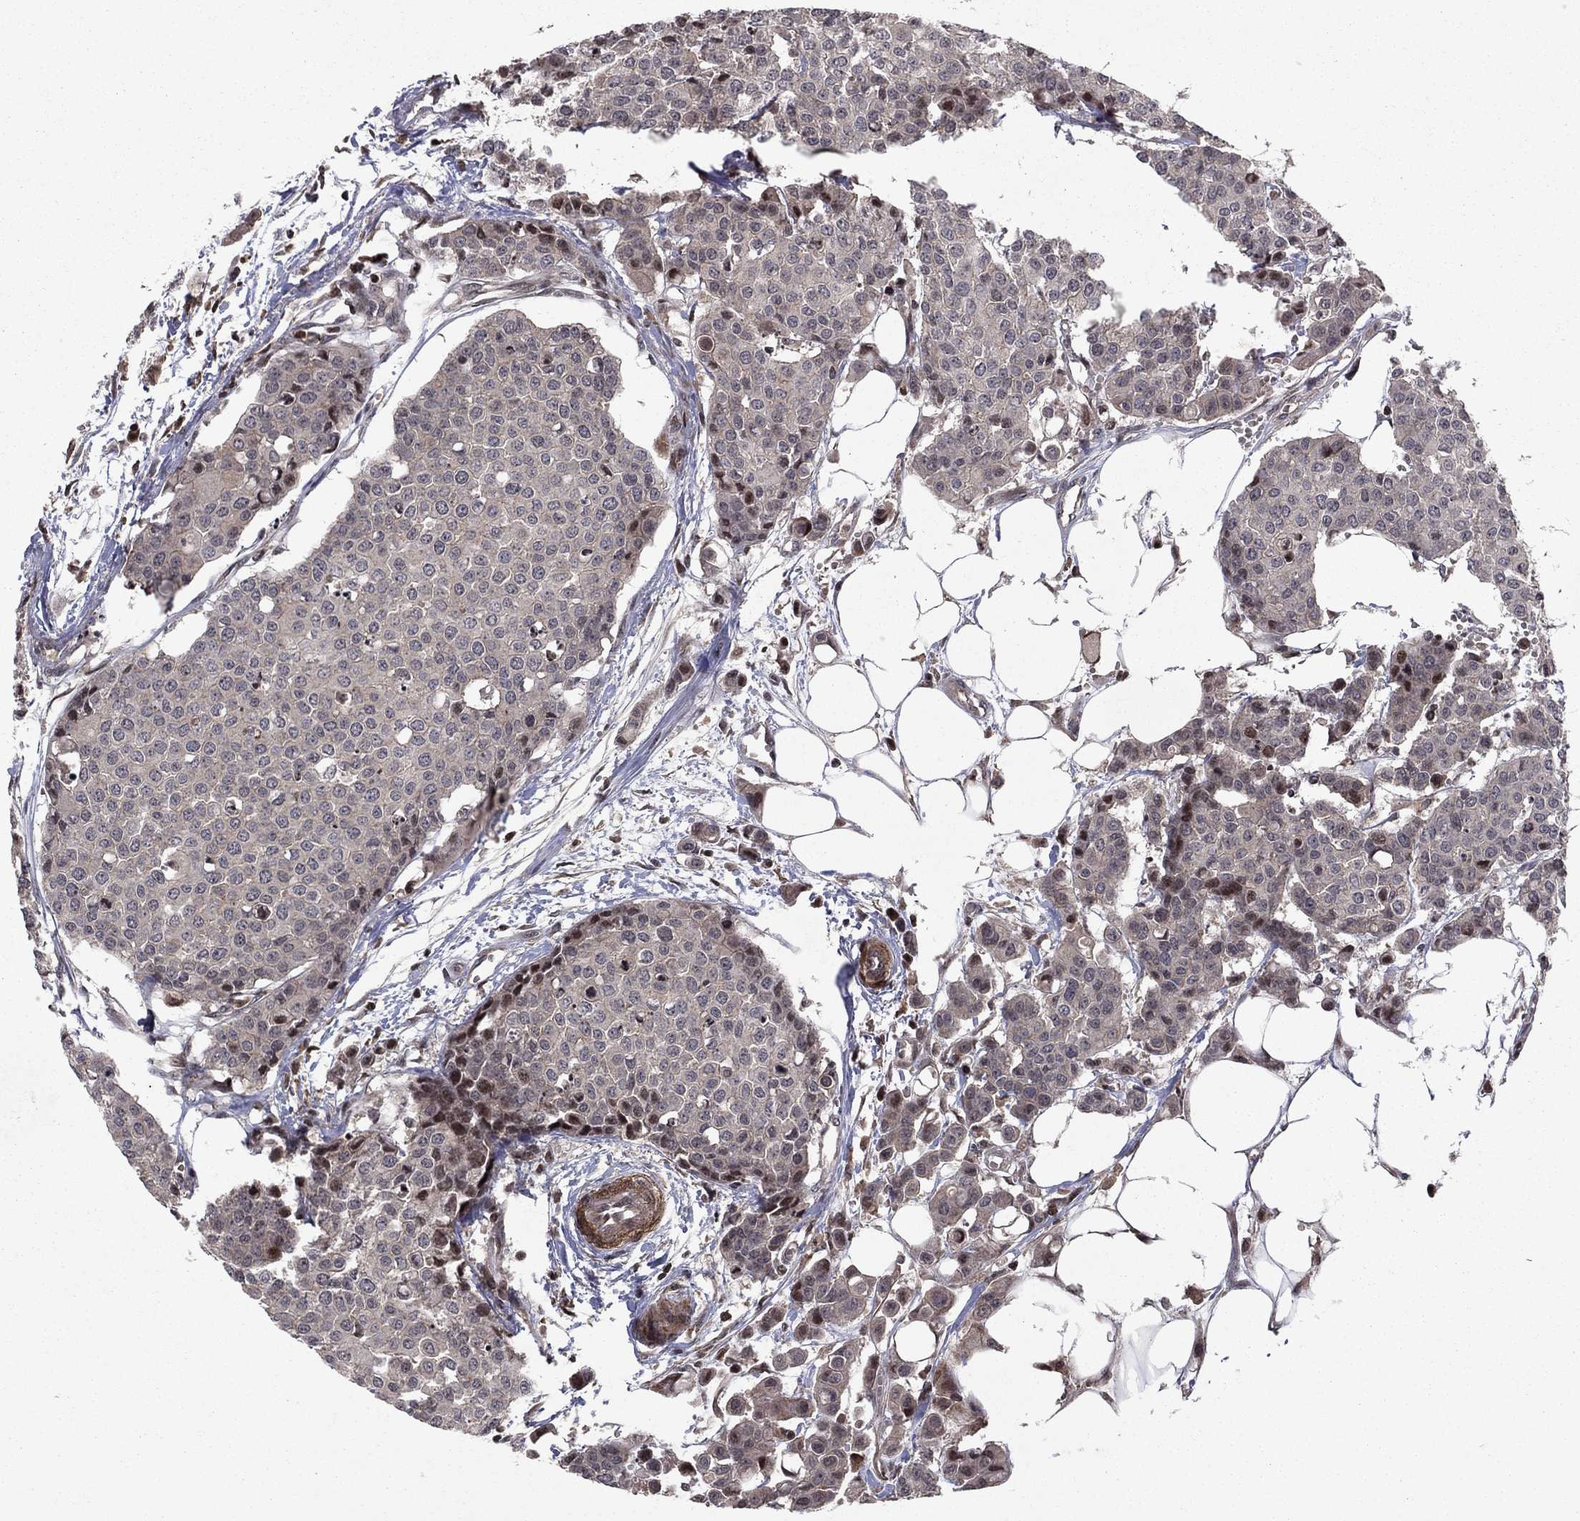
{"staining": {"intensity": "negative", "quantity": "none", "location": "none"}, "tissue": "carcinoid", "cell_type": "Tumor cells", "image_type": "cancer", "snomed": [{"axis": "morphology", "description": "Carcinoid, malignant, NOS"}, {"axis": "topography", "description": "Colon"}], "caption": "Carcinoid stained for a protein using immunohistochemistry reveals no staining tumor cells.", "gene": "SORBS1", "patient": {"sex": "male", "age": 81}}